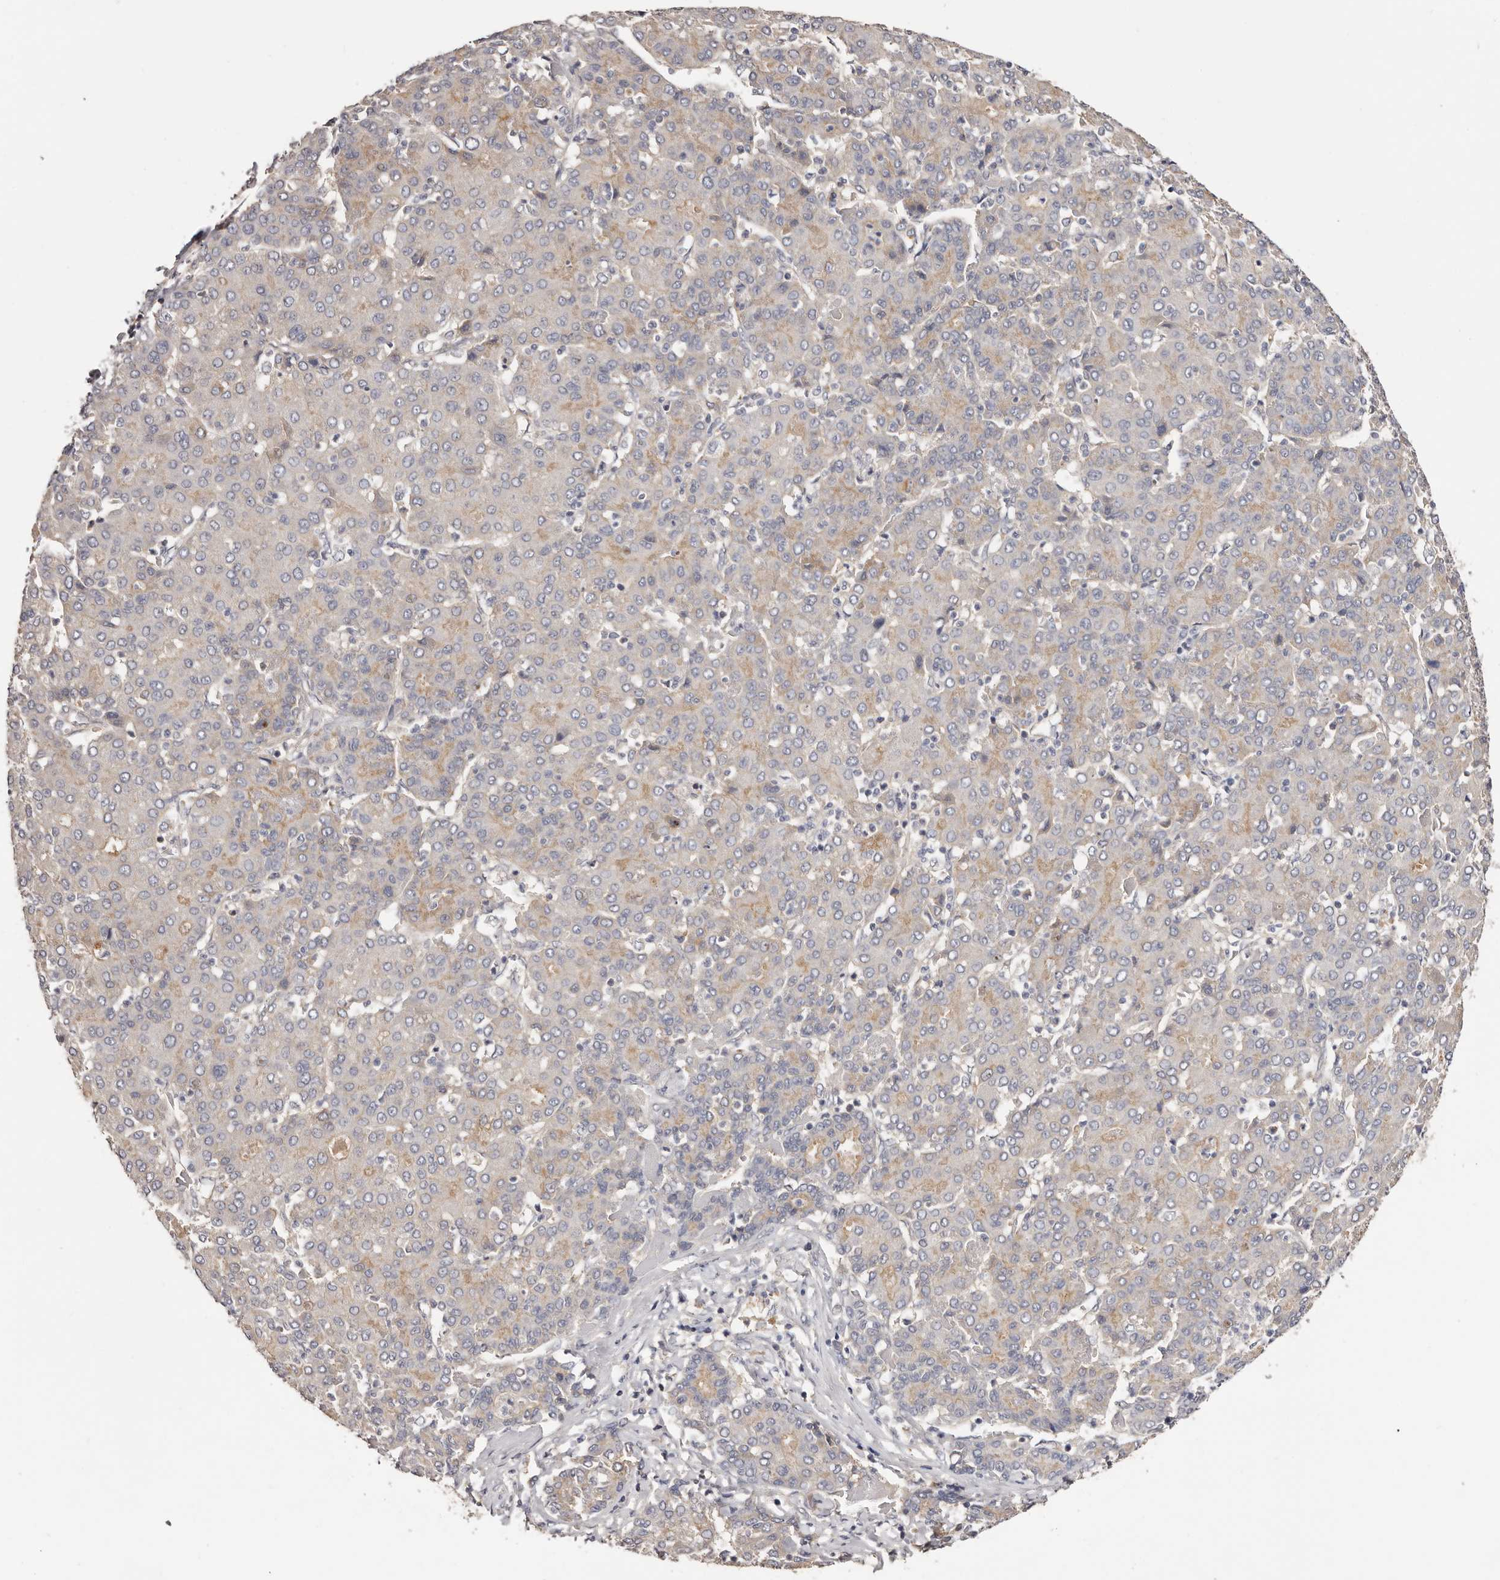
{"staining": {"intensity": "negative", "quantity": "none", "location": "none"}, "tissue": "liver cancer", "cell_type": "Tumor cells", "image_type": "cancer", "snomed": [{"axis": "morphology", "description": "Carcinoma, Hepatocellular, NOS"}, {"axis": "topography", "description": "Liver"}], "caption": "Immunohistochemistry (IHC) of liver cancer (hepatocellular carcinoma) reveals no staining in tumor cells. Nuclei are stained in blue.", "gene": "LTV1", "patient": {"sex": "male", "age": 65}}